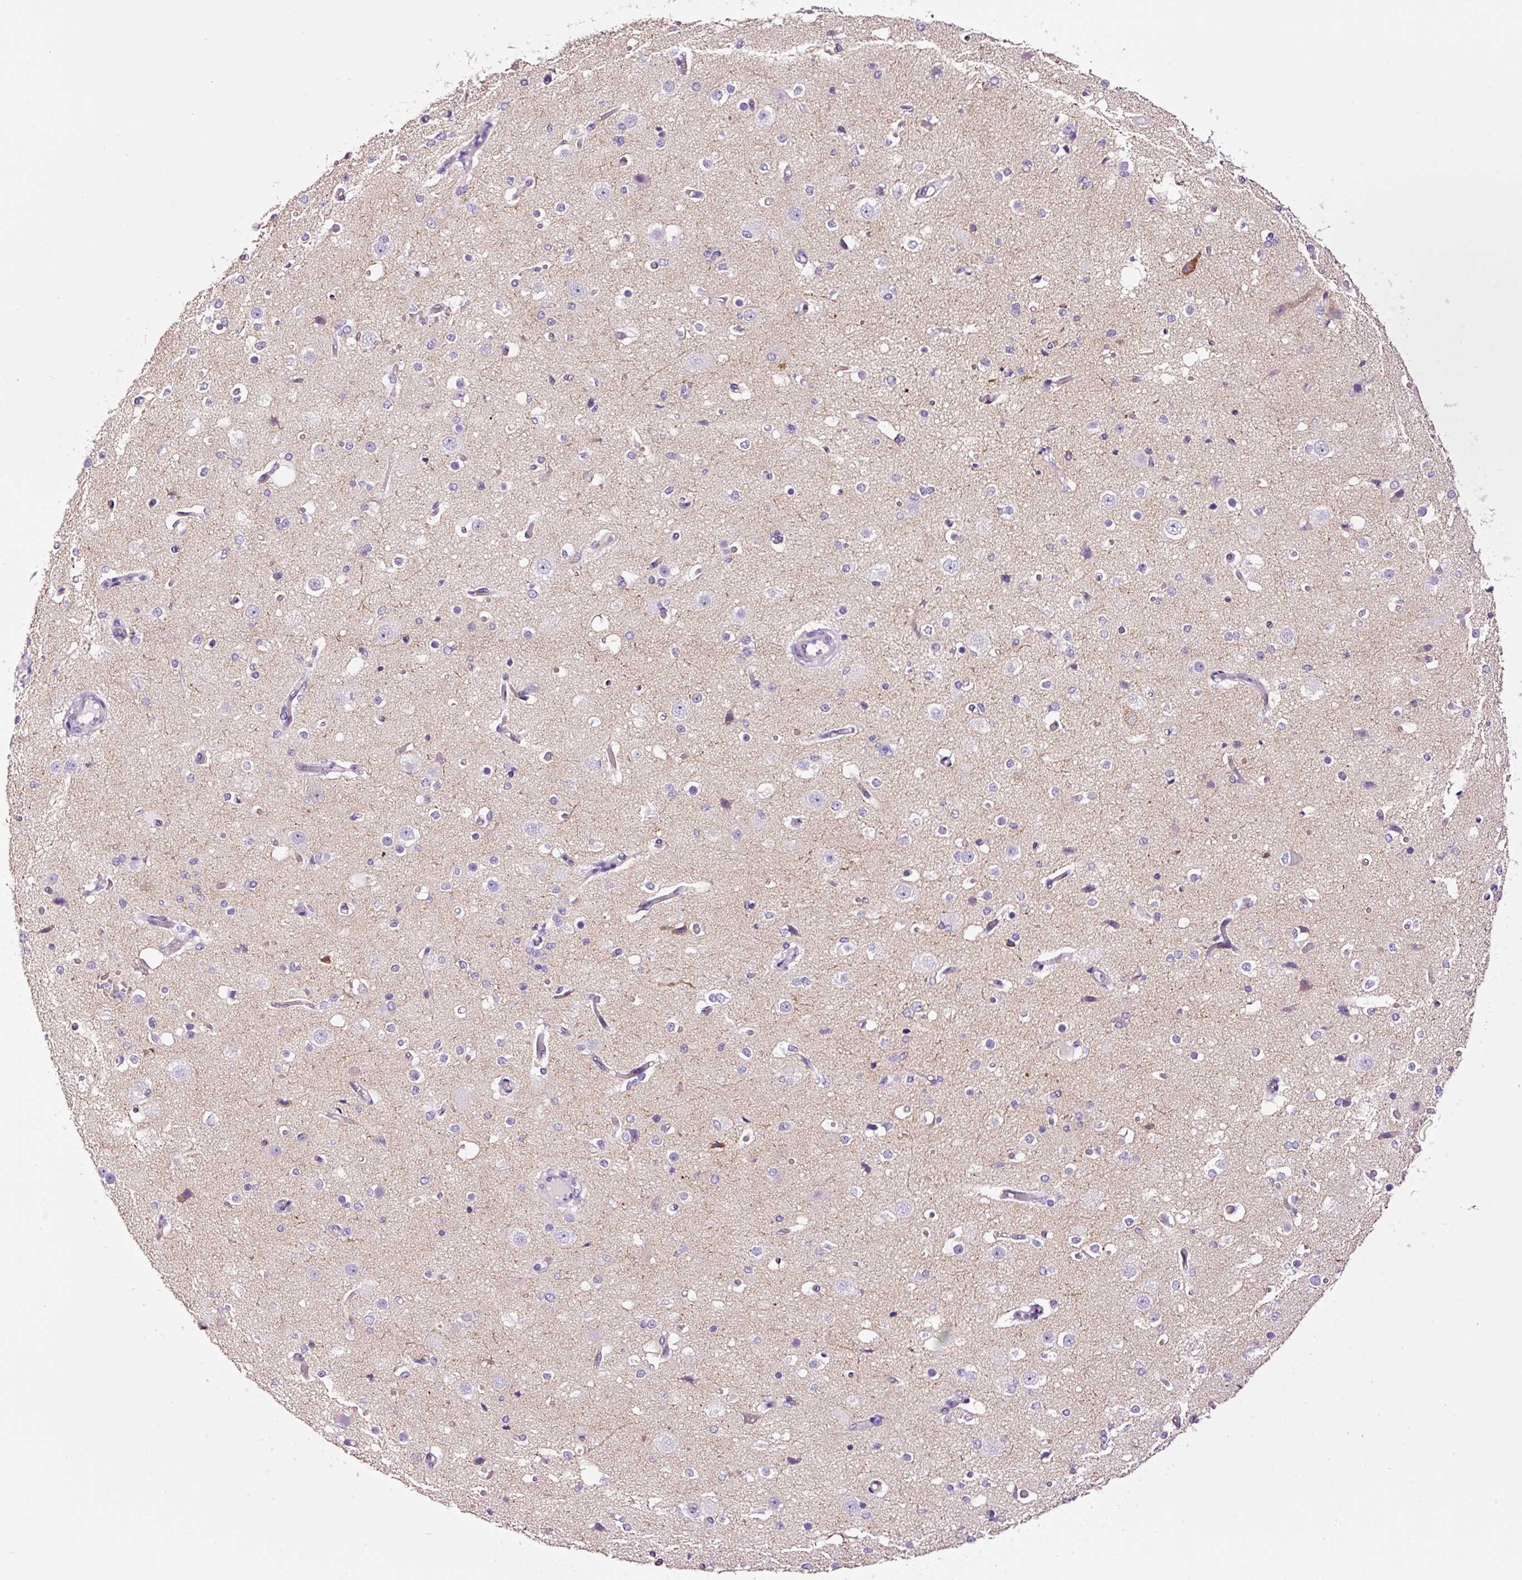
{"staining": {"intensity": "negative", "quantity": "none", "location": "none"}, "tissue": "cerebral cortex", "cell_type": "Endothelial cells", "image_type": "normal", "snomed": [{"axis": "morphology", "description": "Normal tissue, NOS"}, {"axis": "morphology", "description": "Inflammation, NOS"}, {"axis": "topography", "description": "Cerebral cortex"}], "caption": "High power microscopy image of an immunohistochemistry image of normal cerebral cortex, revealing no significant expression in endothelial cells.", "gene": "PAM", "patient": {"sex": "male", "age": 6}}